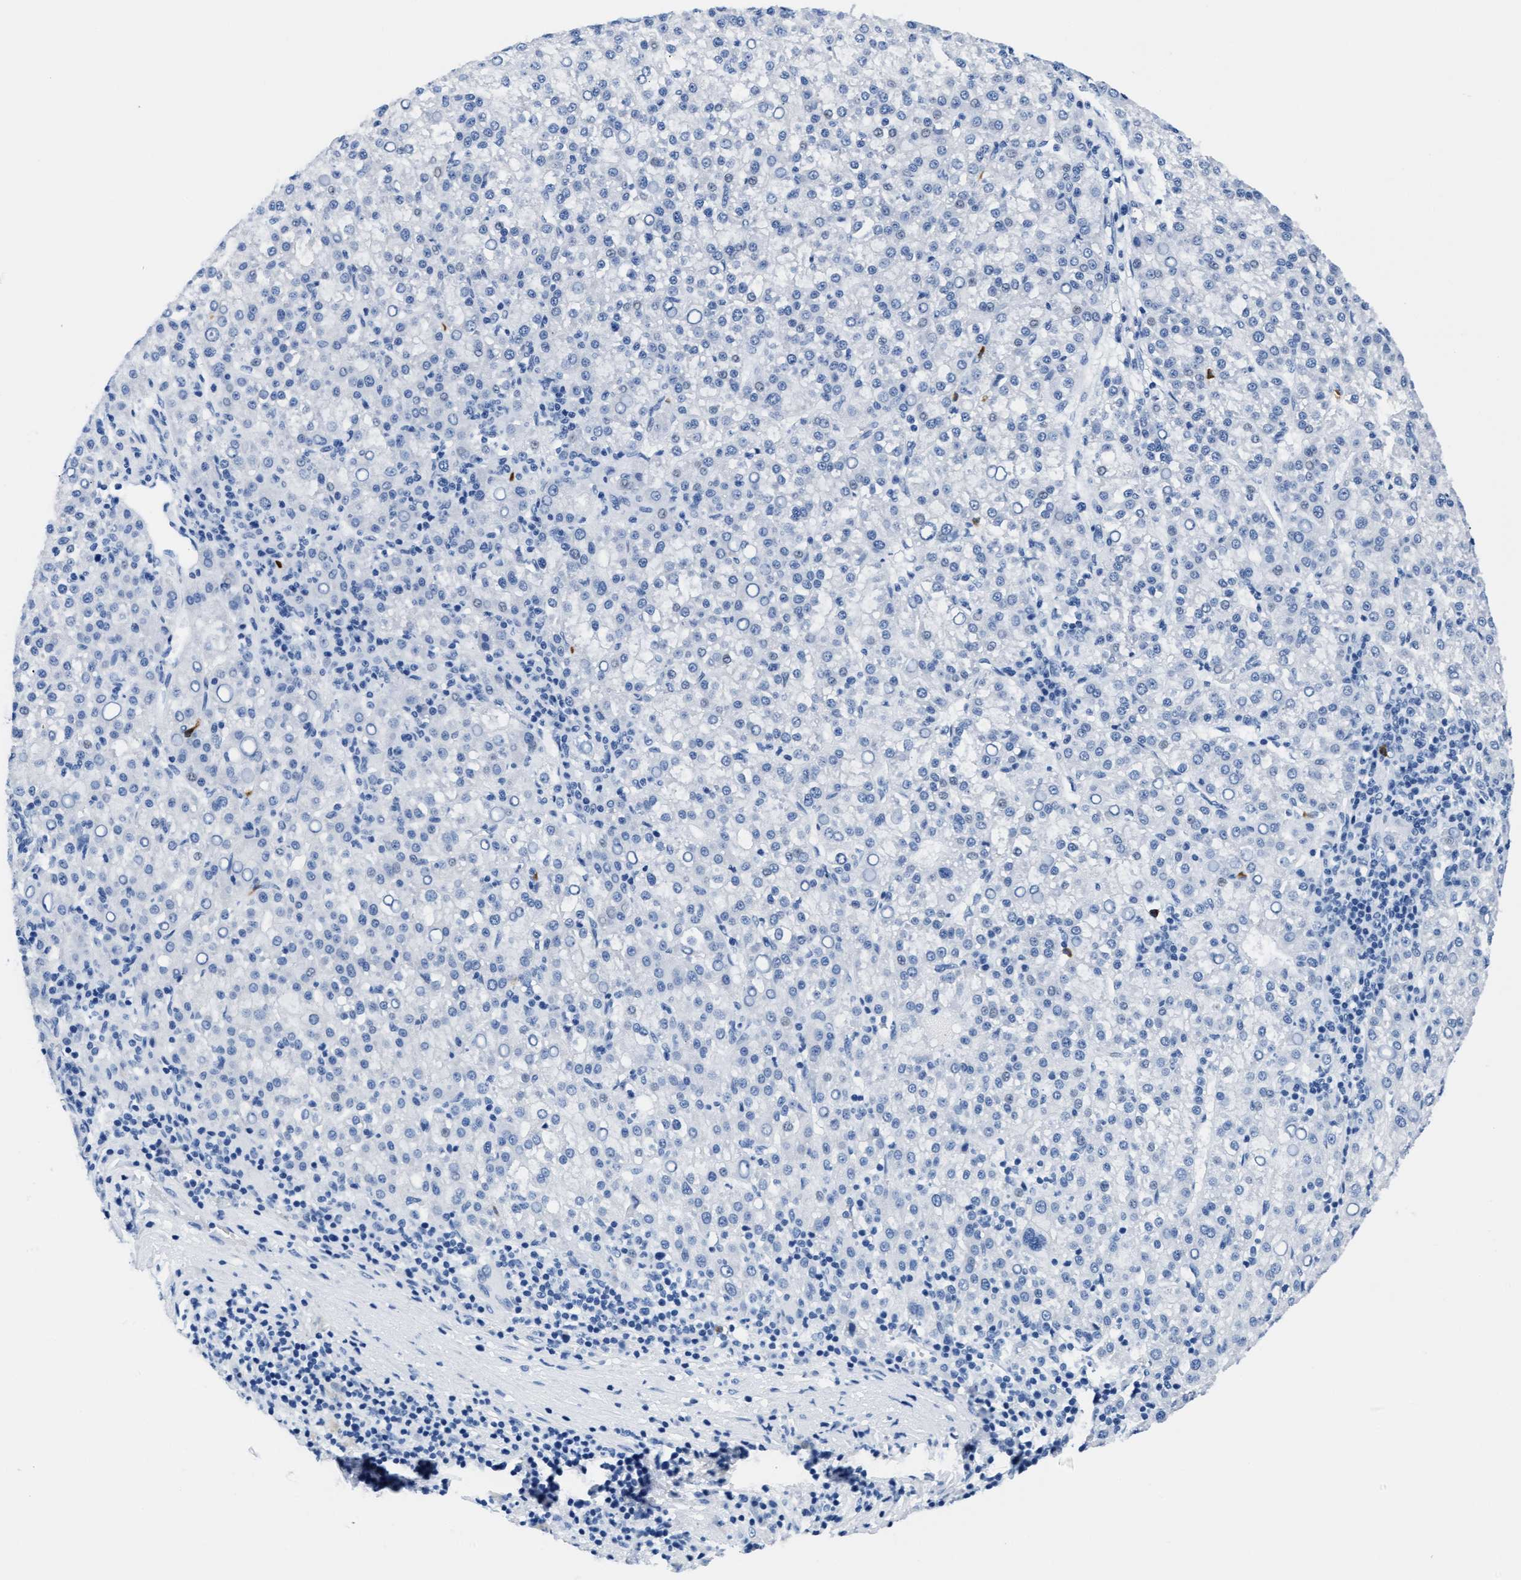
{"staining": {"intensity": "negative", "quantity": "none", "location": "none"}, "tissue": "liver cancer", "cell_type": "Tumor cells", "image_type": "cancer", "snomed": [{"axis": "morphology", "description": "Carcinoma, Hepatocellular, NOS"}, {"axis": "topography", "description": "Liver"}], "caption": "Immunohistochemistry histopathology image of neoplastic tissue: liver cancer stained with DAB demonstrates no significant protein positivity in tumor cells.", "gene": "MMP8", "patient": {"sex": "female", "age": 58}}